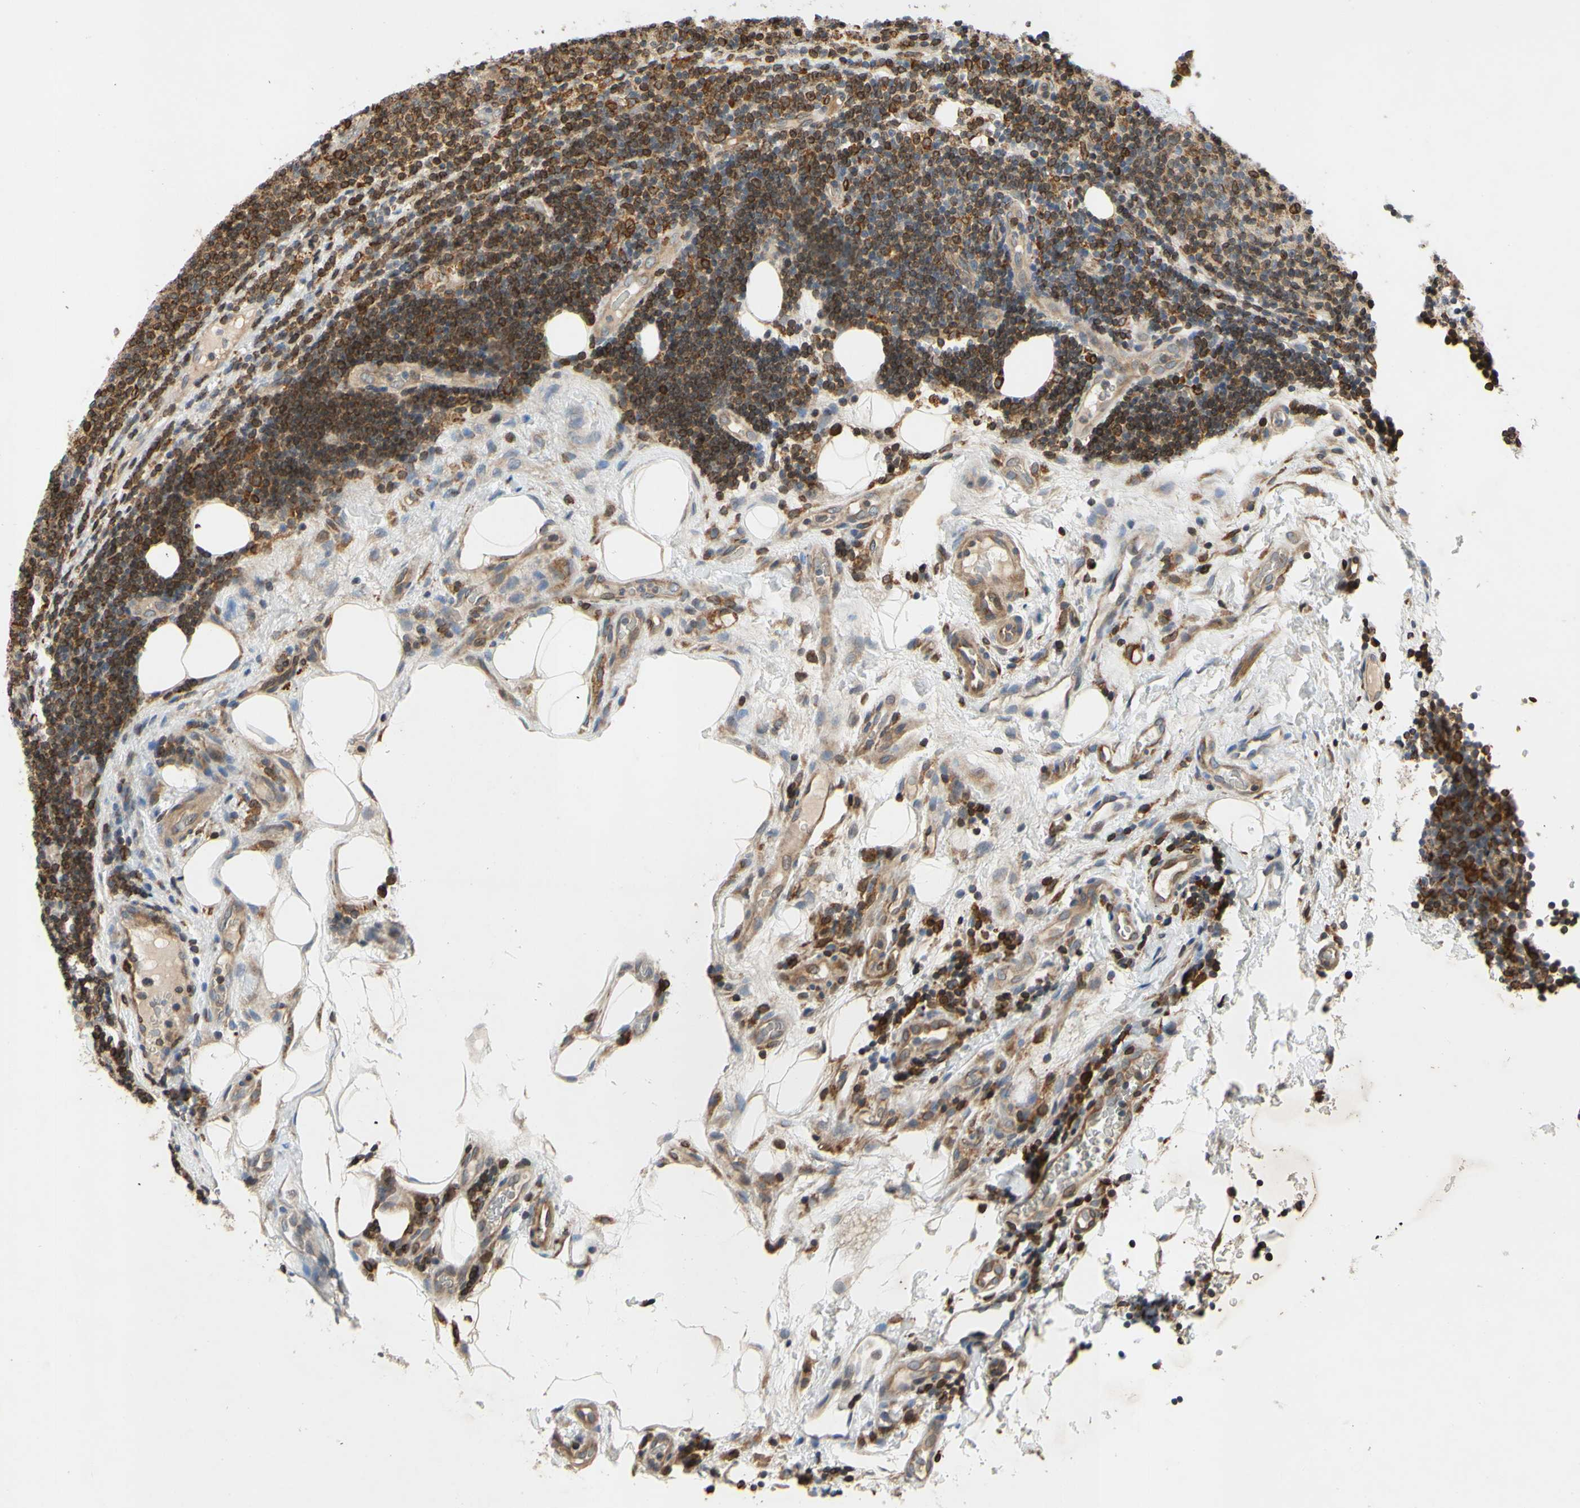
{"staining": {"intensity": "strong", "quantity": "25%-75%", "location": "cytoplasmic/membranous"}, "tissue": "lymphoma", "cell_type": "Tumor cells", "image_type": "cancer", "snomed": [{"axis": "morphology", "description": "Malignant lymphoma, non-Hodgkin's type, Low grade"}, {"axis": "topography", "description": "Lymph node"}], "caption": "Immunohistochemistry (IHC) (DAB) staining of human lymphoma shows strong cytoplasmic/membranous protein staining in about 25%-75% of tumor cells.", "gene": "PLXNA2", "patient": {"sex": "male", "age": 83}}